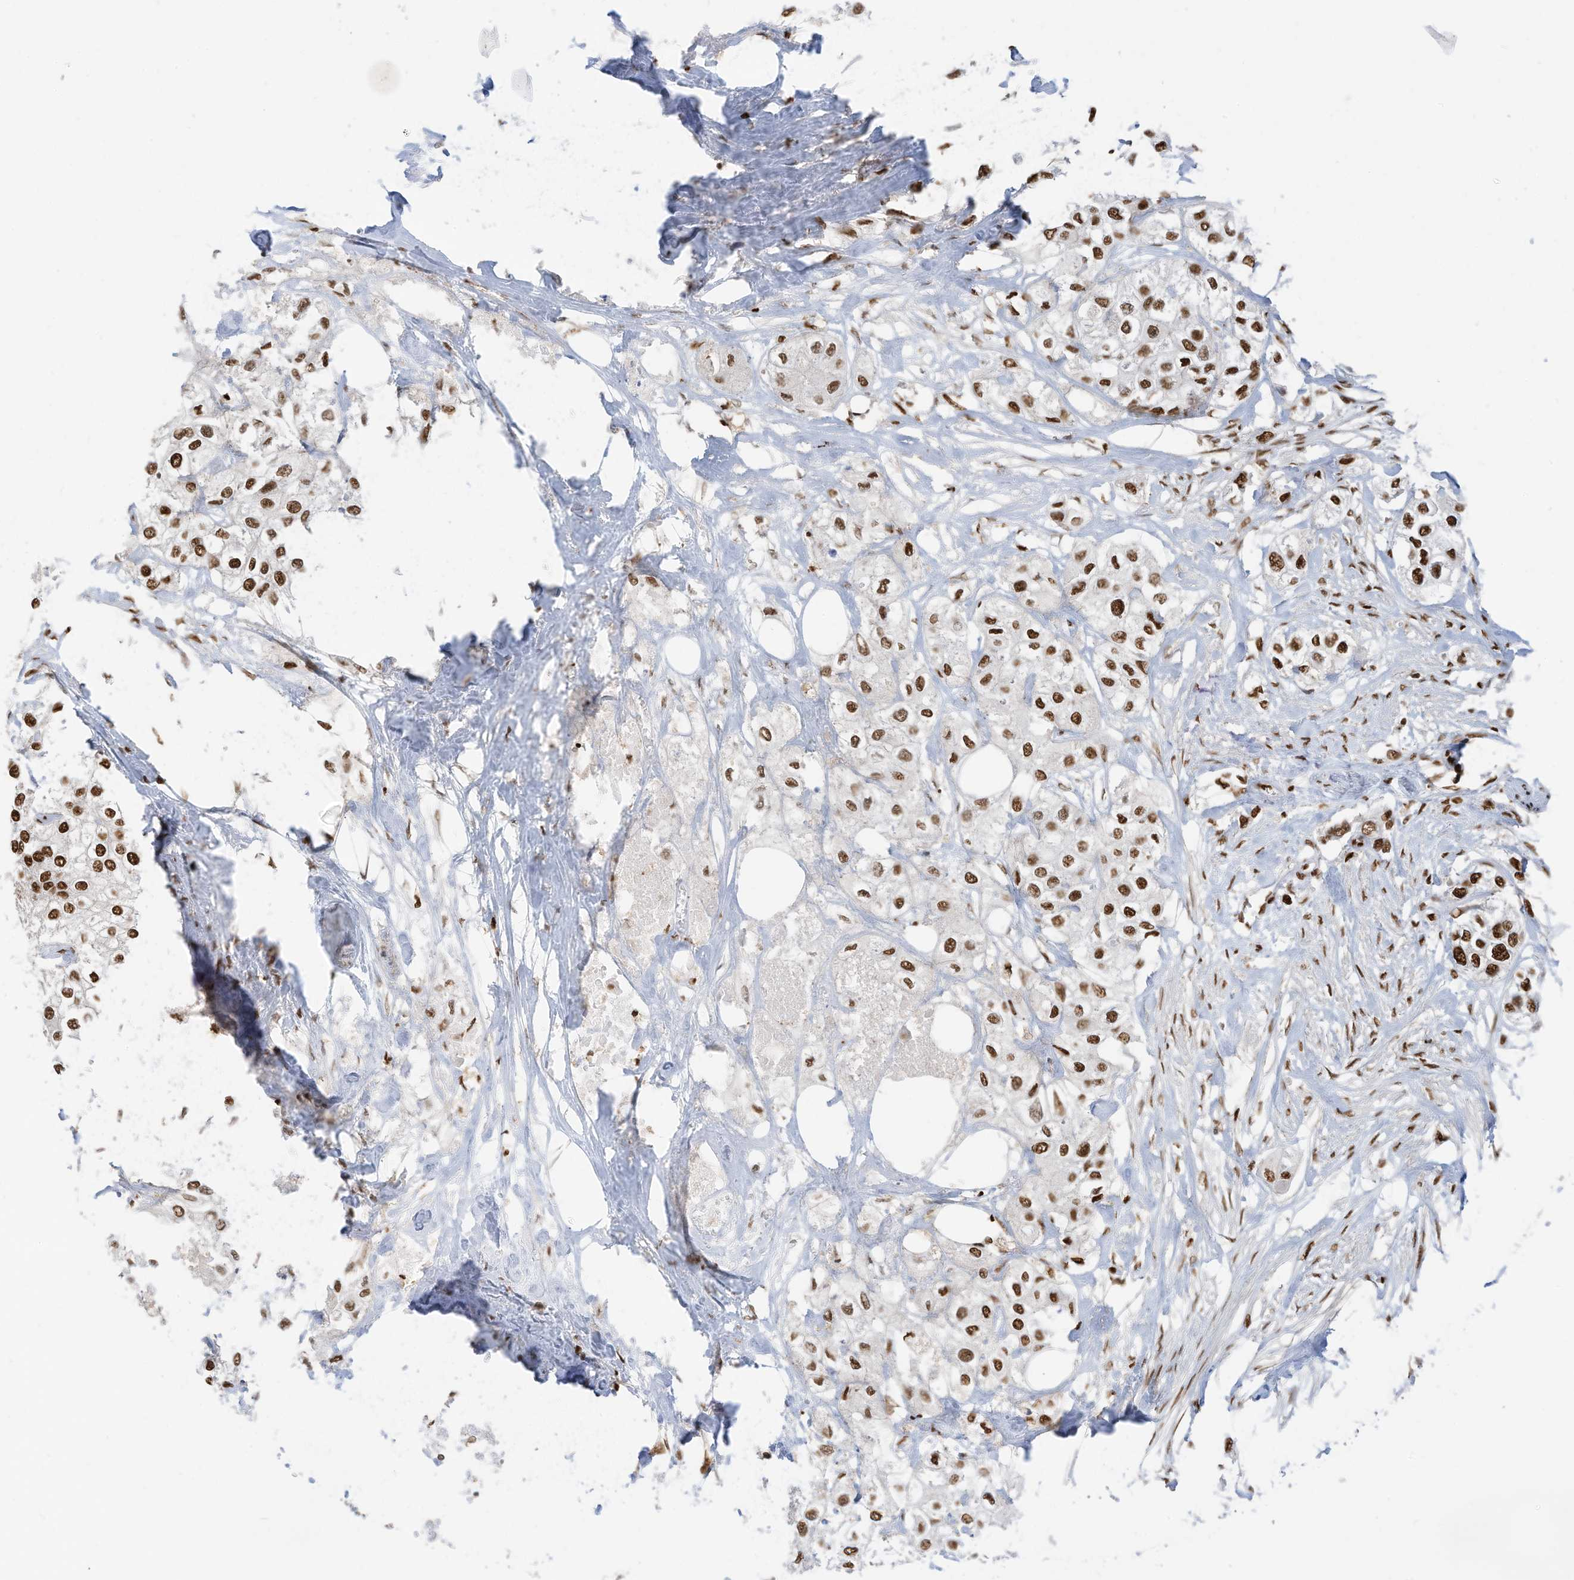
{"staining": {"intensity": "strong", "quantity": ">75%", "location": "nuclear"}, "tissue": "urothelial cancer", "cell_type": "Tumor cells", "image_type": "cancer", "snomed": [{"axis": "morphology", "description": "Urothelial carcinoma, High grade"}, {"axis": "topography", "description": "Urinary bladder"}], "caption": "About >75% of tumor cells in urothelial cancer display strong nuclear protein positivity as visualized by brown immunohistochemical staining.", "gene": "SAMD15", "patient": {"sex": "male", "age": 64}}